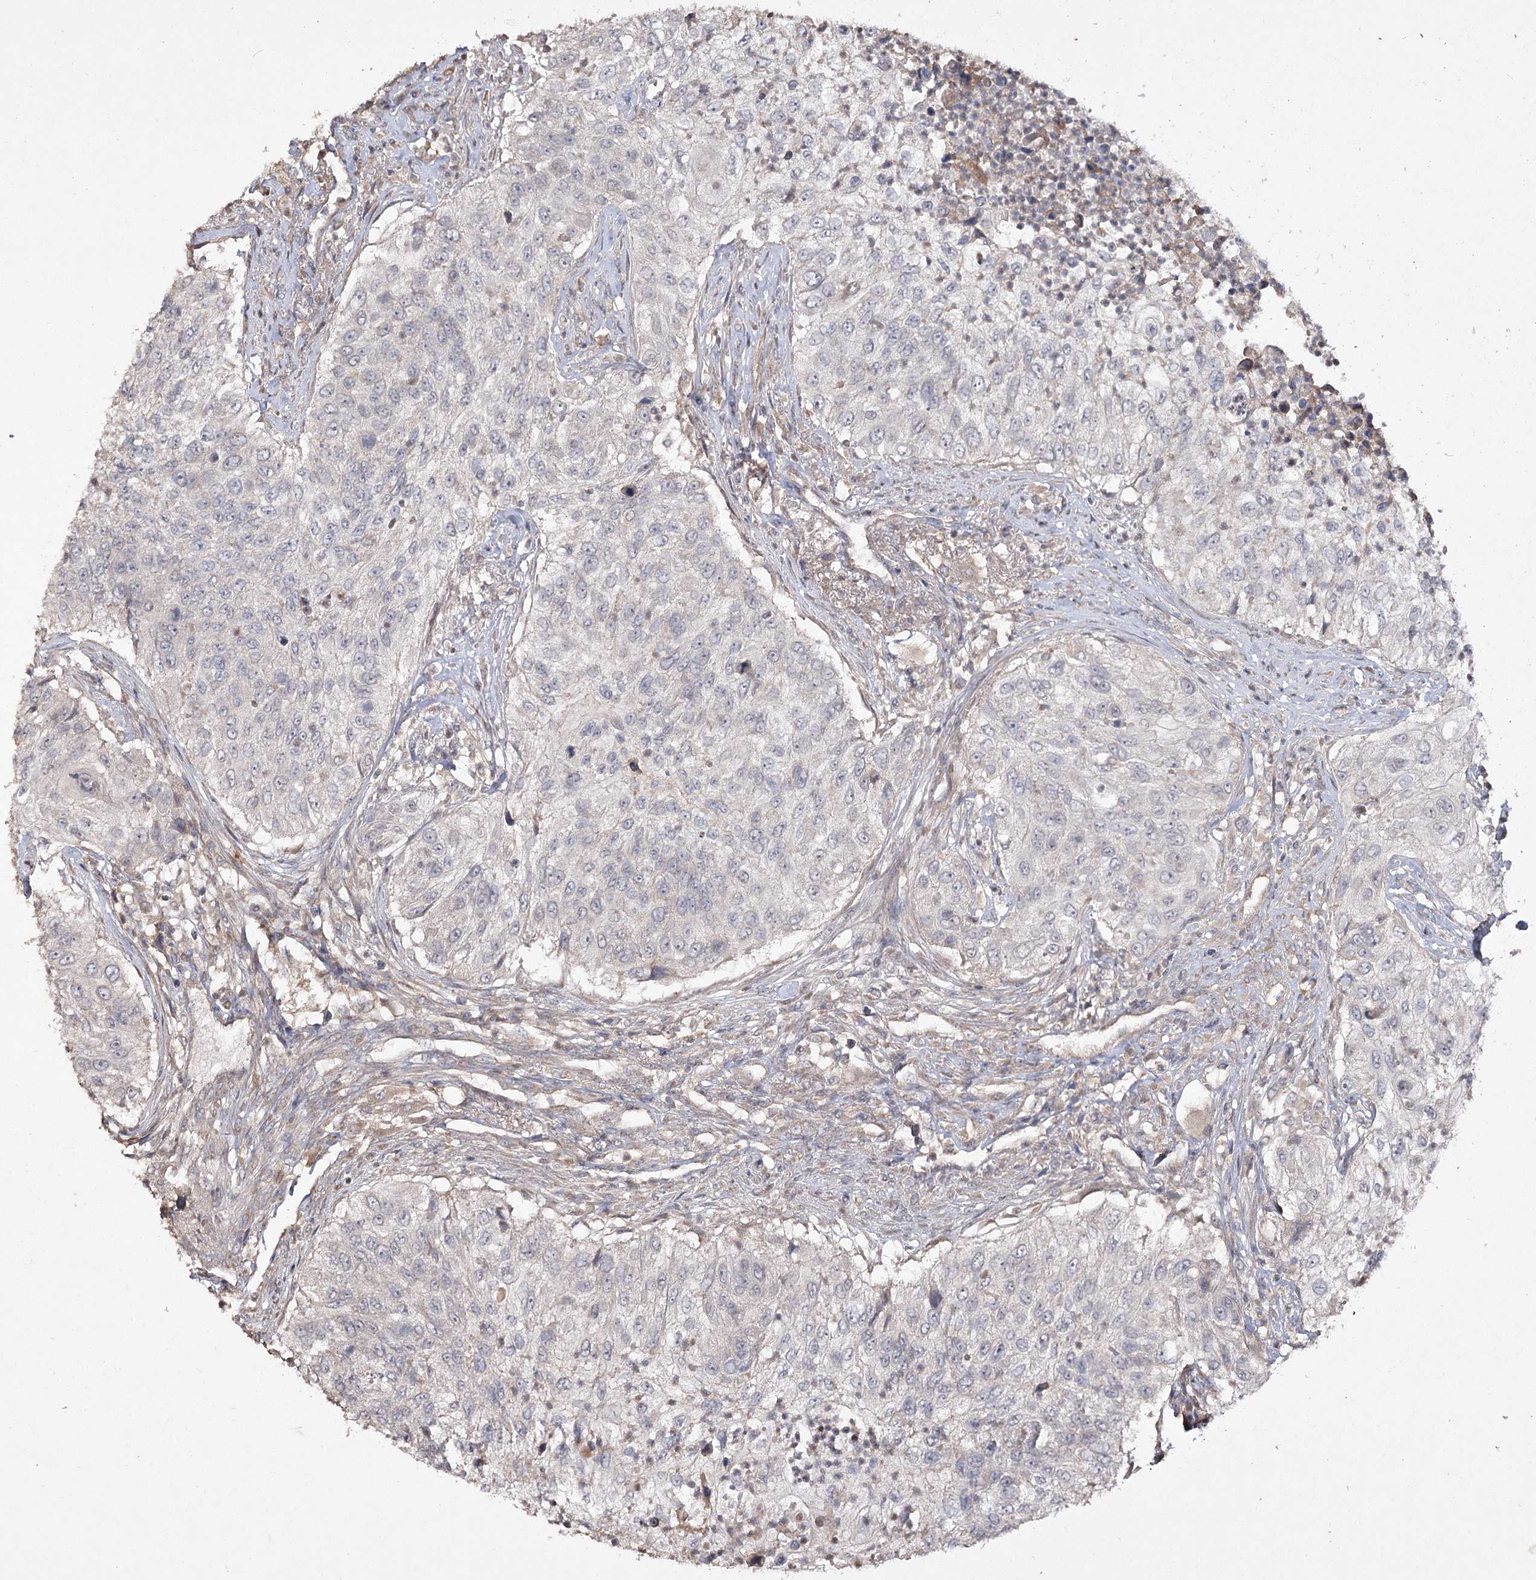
{"staining": {"intensity": "negative", "quantity": "none", "location": "none"}, "tissue": "urothelial cancer", "cell_type": "Tumor cells", "image_type": "cancer", "snomed": [{"axis": "morphology", "description": "Urothelial carcinoma, High grade"}, {"axis": "topography", "description": "Urinary bladder"}], "caption": "A histopathology image of human high-grade urothelial carcinoma is negative for staining in tumor cells. The staining was performed using DAB to visualize the protein expression in brown, while the nuclei were stained in blue with hematoxylin (Magnification: 20x).", "gene": "FANCL", "patient": {"sex": "female", "age": 60}}